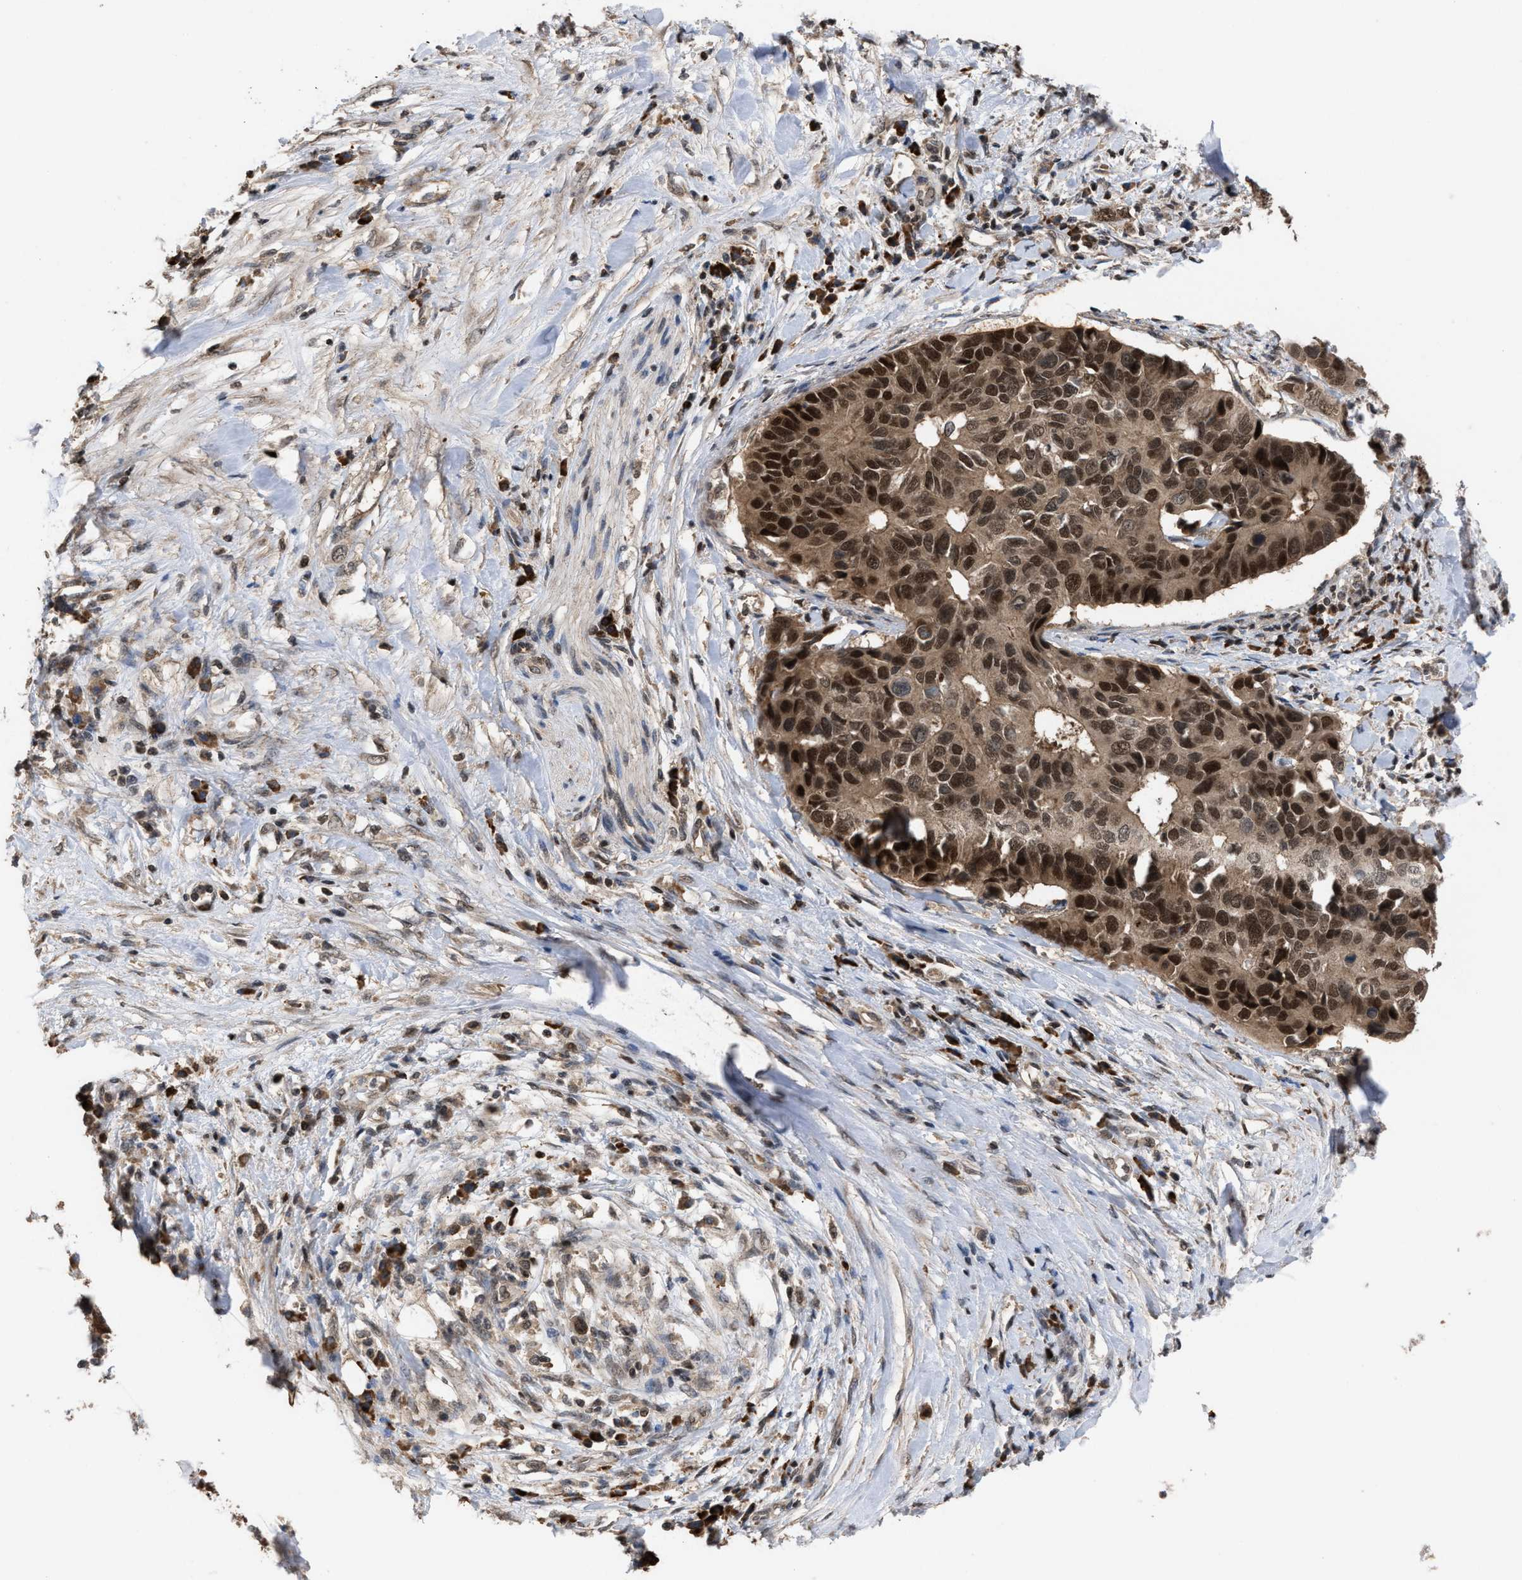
{"staining": {"intensity": "strong", "quantity": ">75%", "location": "cytoplasmic/membranous,nuclear"}, "tissue": "pancreatic cancer", "cell_type": "Tumor cells", "image_type": "cancer", "snomed": [{"axis": "morphology", "description": "Adenocarcinoma, NOS"}, {"axis": "topography", "description": "Pancreas"}], "caption": "Protein staining of pancreatic cancer (adenocarcinoma) tissue reveals strong cytoplasmic/membranous and nuclear staining in about >75% of tumor cells. (Brightfield microscopy of DAB IHC at high magnification).", "gene": "C9orf78", "patient": {"sex": "female", "age": 56}}